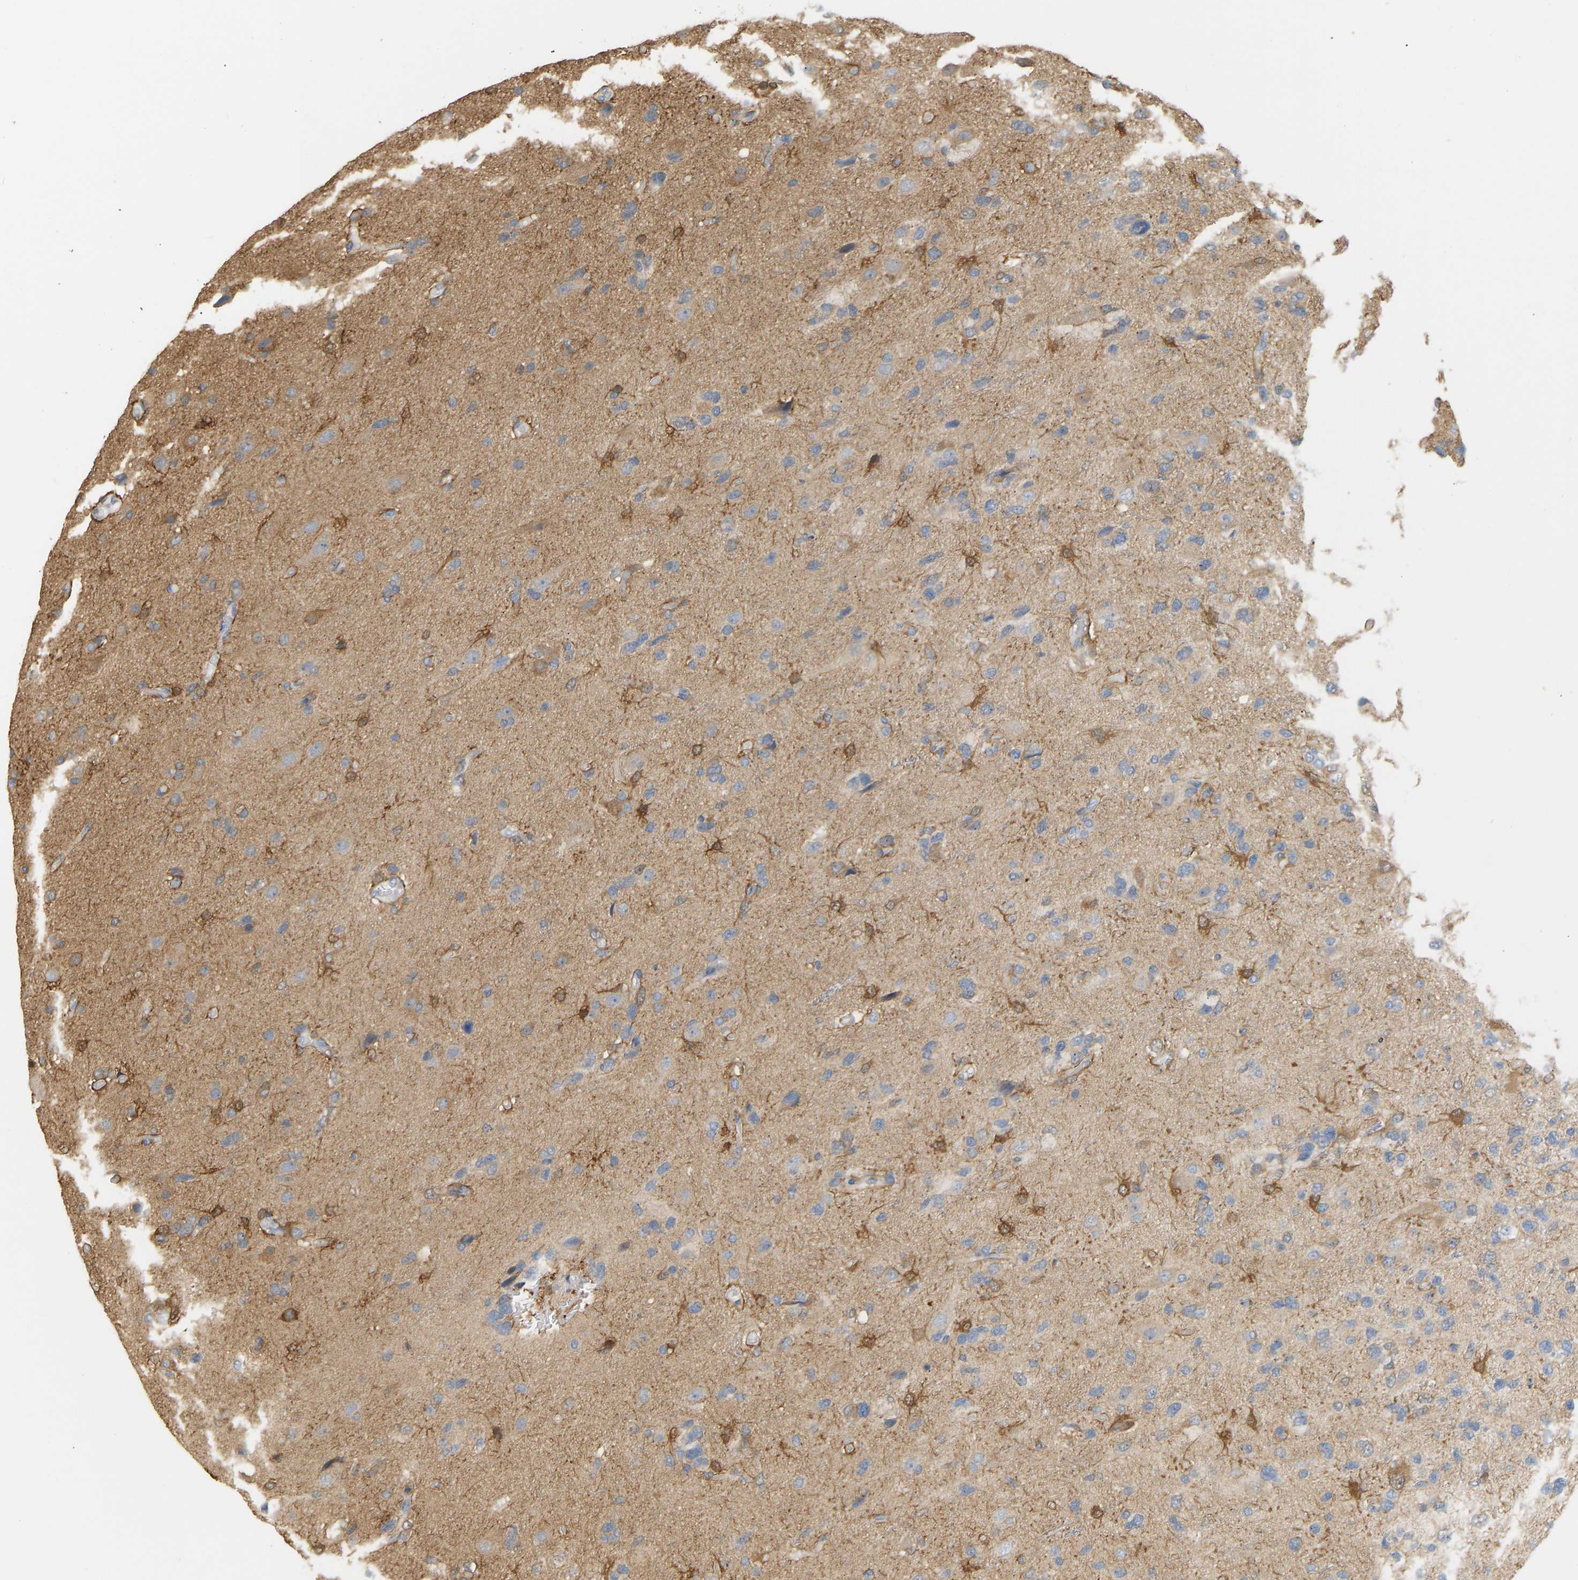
{"staining": {"intensity": "weak", "quantity": "25%-75%", "location": "cytoplasmic/membranous"}, "tissue": "glioma", "cell_type": "Tumor cells", "image_type": "cancer", "snomed": [{"axis": "morphology", "description": "Glioma, malignant, High grade"}, {"axis": "topography", "description": "Brain"}], "caption": "DAB immunohistochemical staining of glioma exhibits weak cytoplasmic/membranous protein positivity in approximately 25%-75% of tumor cells. The staining was performed using DAB, with brown indicating positive protein expression. Nuclei are stained blue with hematoxylin.", "gene": "ENO1", "patient": {"sex": "female", "age": 58}}